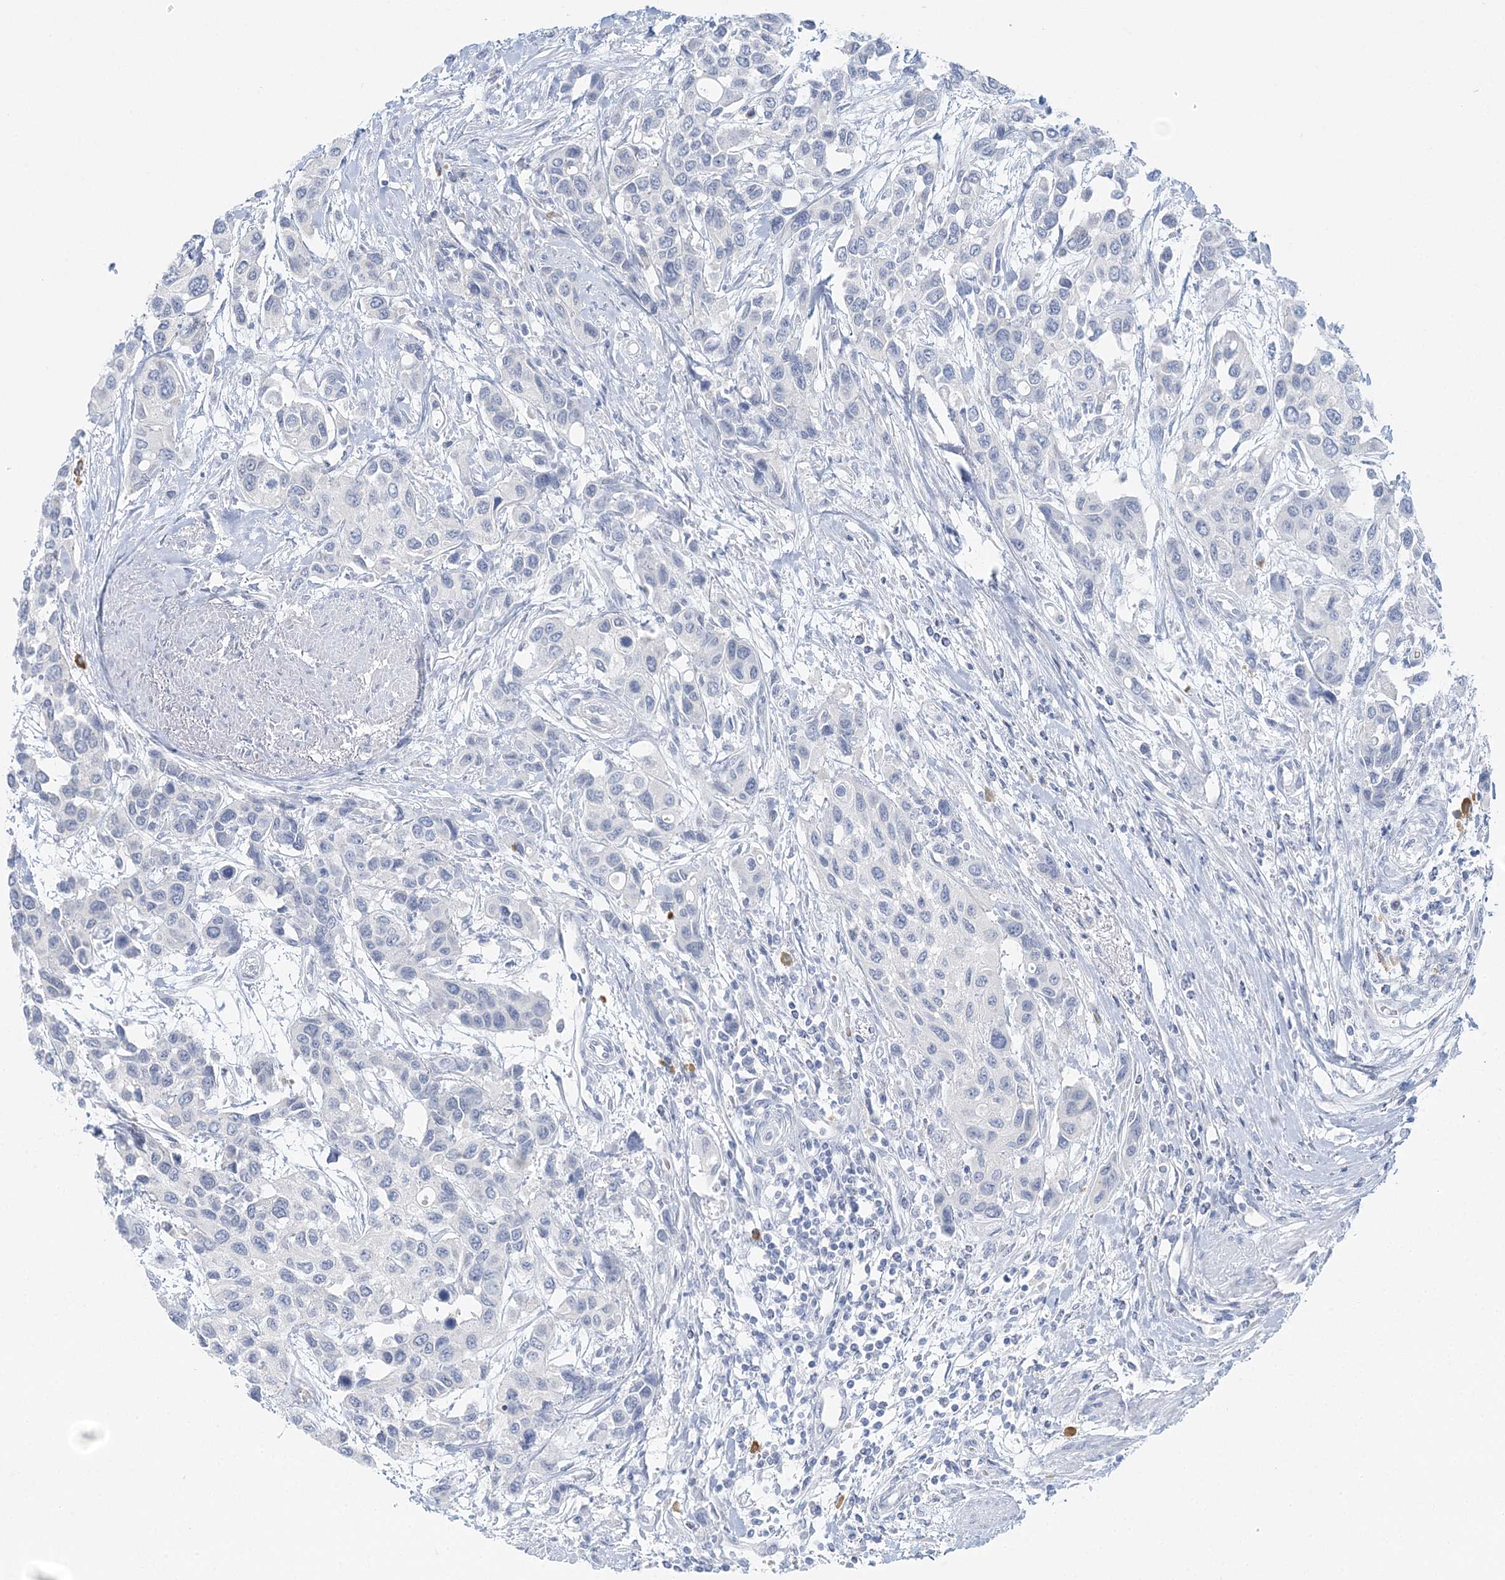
{"staining": {"intensity": "negative", "quantity": "none", "location": "none"}, "tissue": "urothelial cancer", "cell_type": "Tumor cells", "image_type": "cancer", "snomed": [{"axis": "morphology", "description": "Normal tissue, NOS"}, {"axis": "morphology", "description": "Urothelial carcinoma, High grade"}, {"axis": "topography", "description": "Vascular tissue"}, {"axis": "topography", "description": "Urinary bladder"}], "caption": "High magnification brightfield microscopy of high-grade urothelial carcinoma stained with DAB (brown) and counterstained with hematoxylin (blue): tumor cells show no significant positivity. (Brightfield microscopy of DAB (3,3'-diaminobenzidine) immunohistochemistry at high magnification).", "gene": "VILL", "patient": {"sex": "female", "age": 56}}